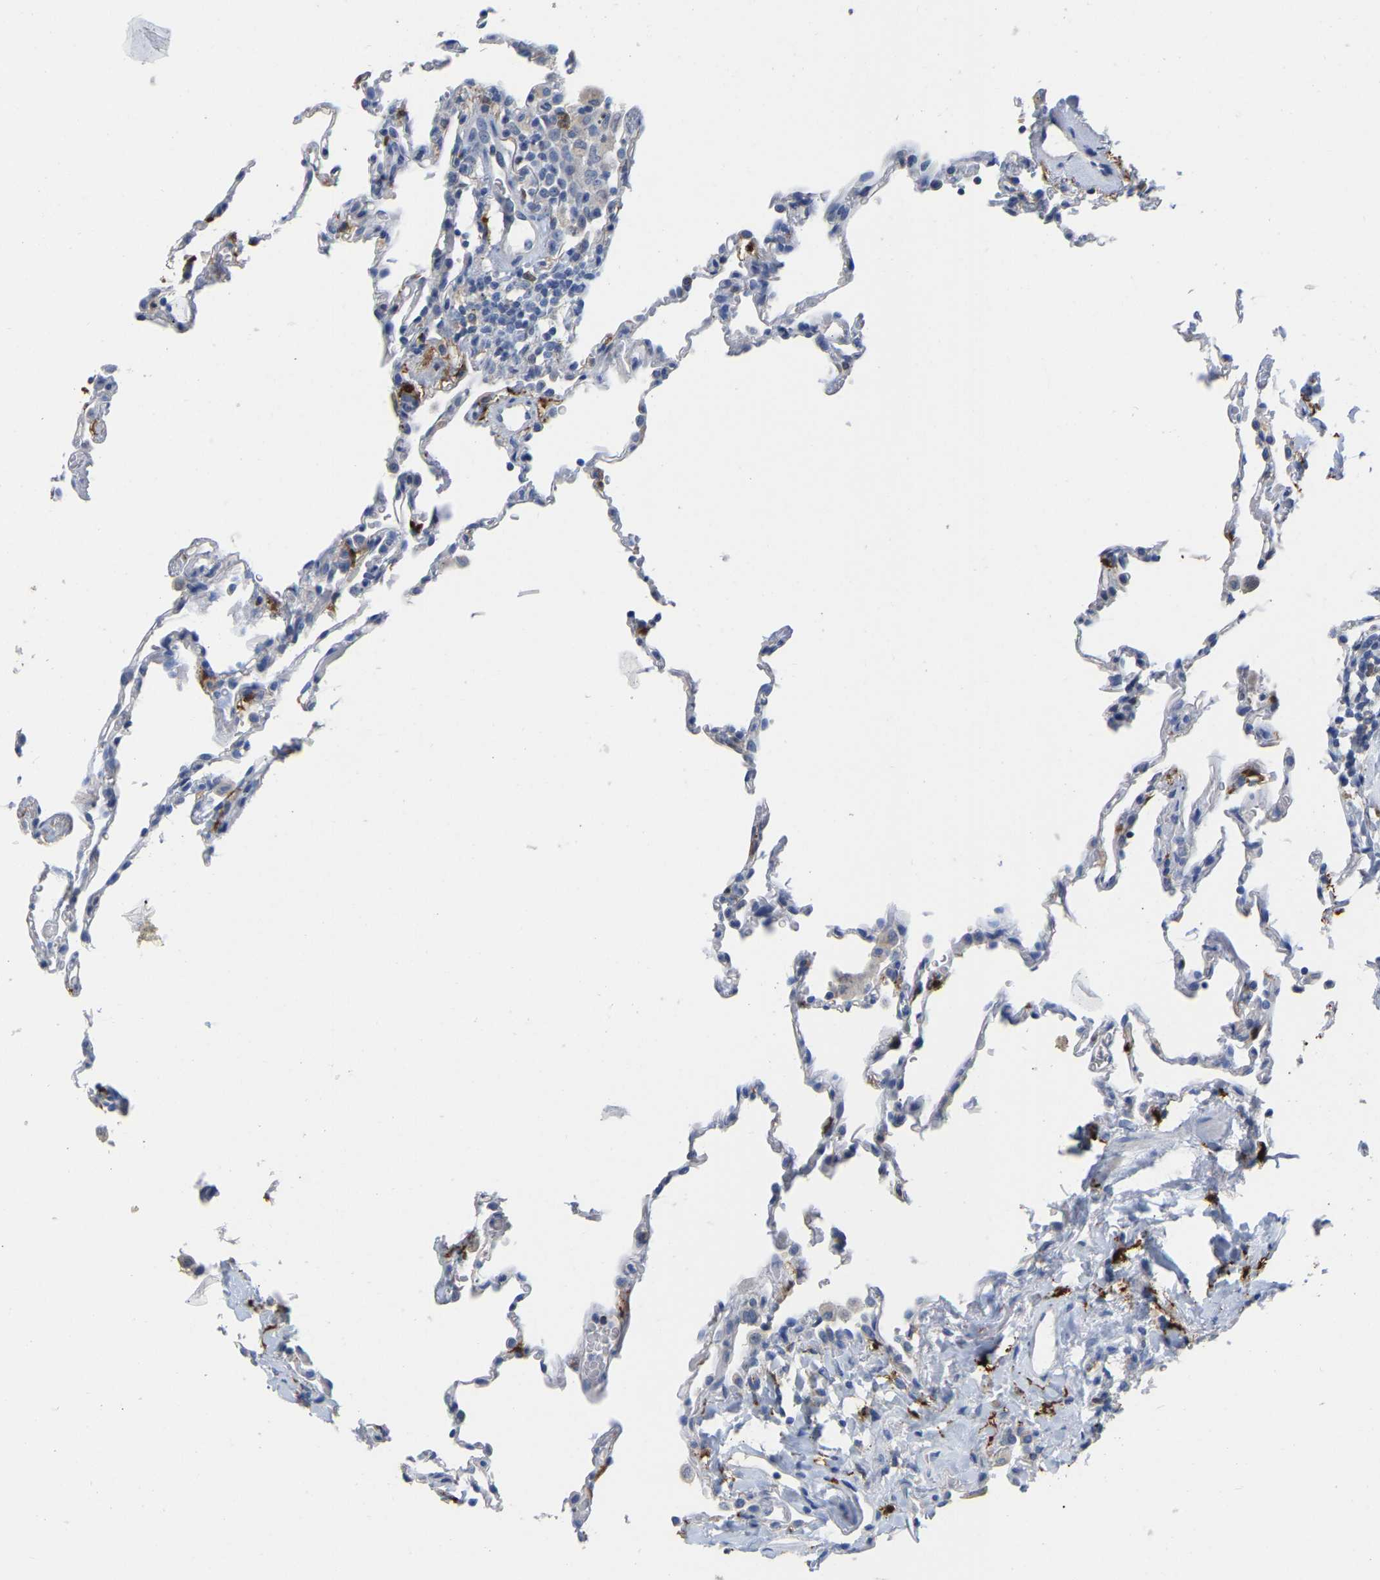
{"staining": {"intensity": "negative", "quantity": "none", "location": "none"}, "tissue": "lung", "cell_type": "Alveolar cells", "image_type": "normal", "snomed": [{"axis": "morphology", "description": "Normal tissue, NOS"}, {"axis": "topography", "description": "Lung"}], "caption": "Immunohistochemistry (IHC) photomicrograph of normal lung: human lung stained with DAB exhibits no significant protein staining in alveolar cells.", "gene": "ULBP2", "patient": {"sex": "male", "age": 59}}